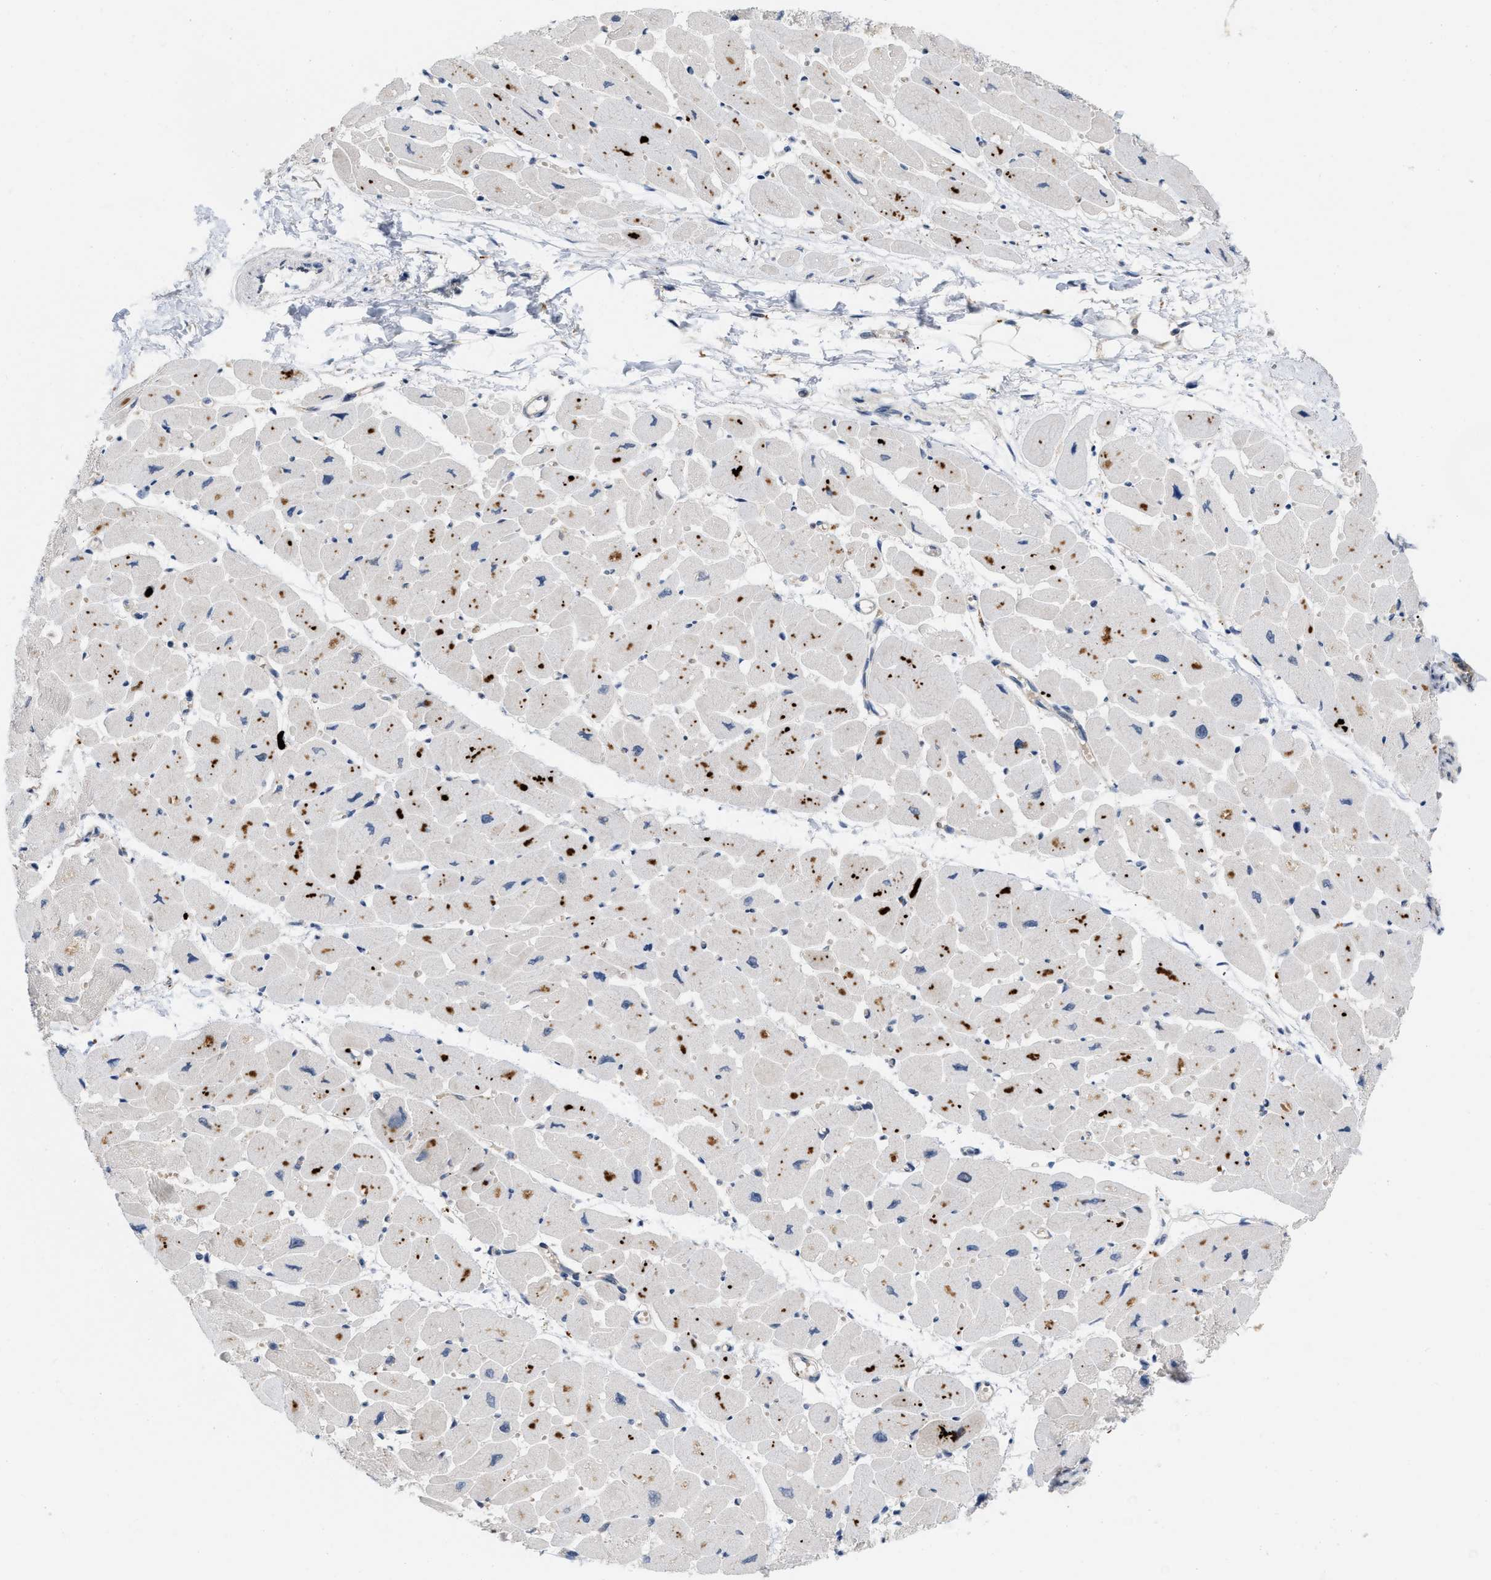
{"staining": {"intensity": "moderate", "quantity": "<25%", "location": "cytoplasmic/membranous"}, "tissue": "heart muscle", "cell_type": "Cardiomyocytes", "image_type": "normal", "snomed": [{"axis": "morphology", "description": "Normal tissue, NOS"}, {"axis": "topography", "description": "Heart"}], "caption": "A brown stain shows moderate cytoplasmic/membranous expression of a protein in cardiomyocytes of benign heart muscle. (DAB (3,3'-diaminobenzidine) IHC with brightfield microscopy, high magnification).", "gene": "CSNK1A1", "patient": {"sex": "female", "age": 54}}